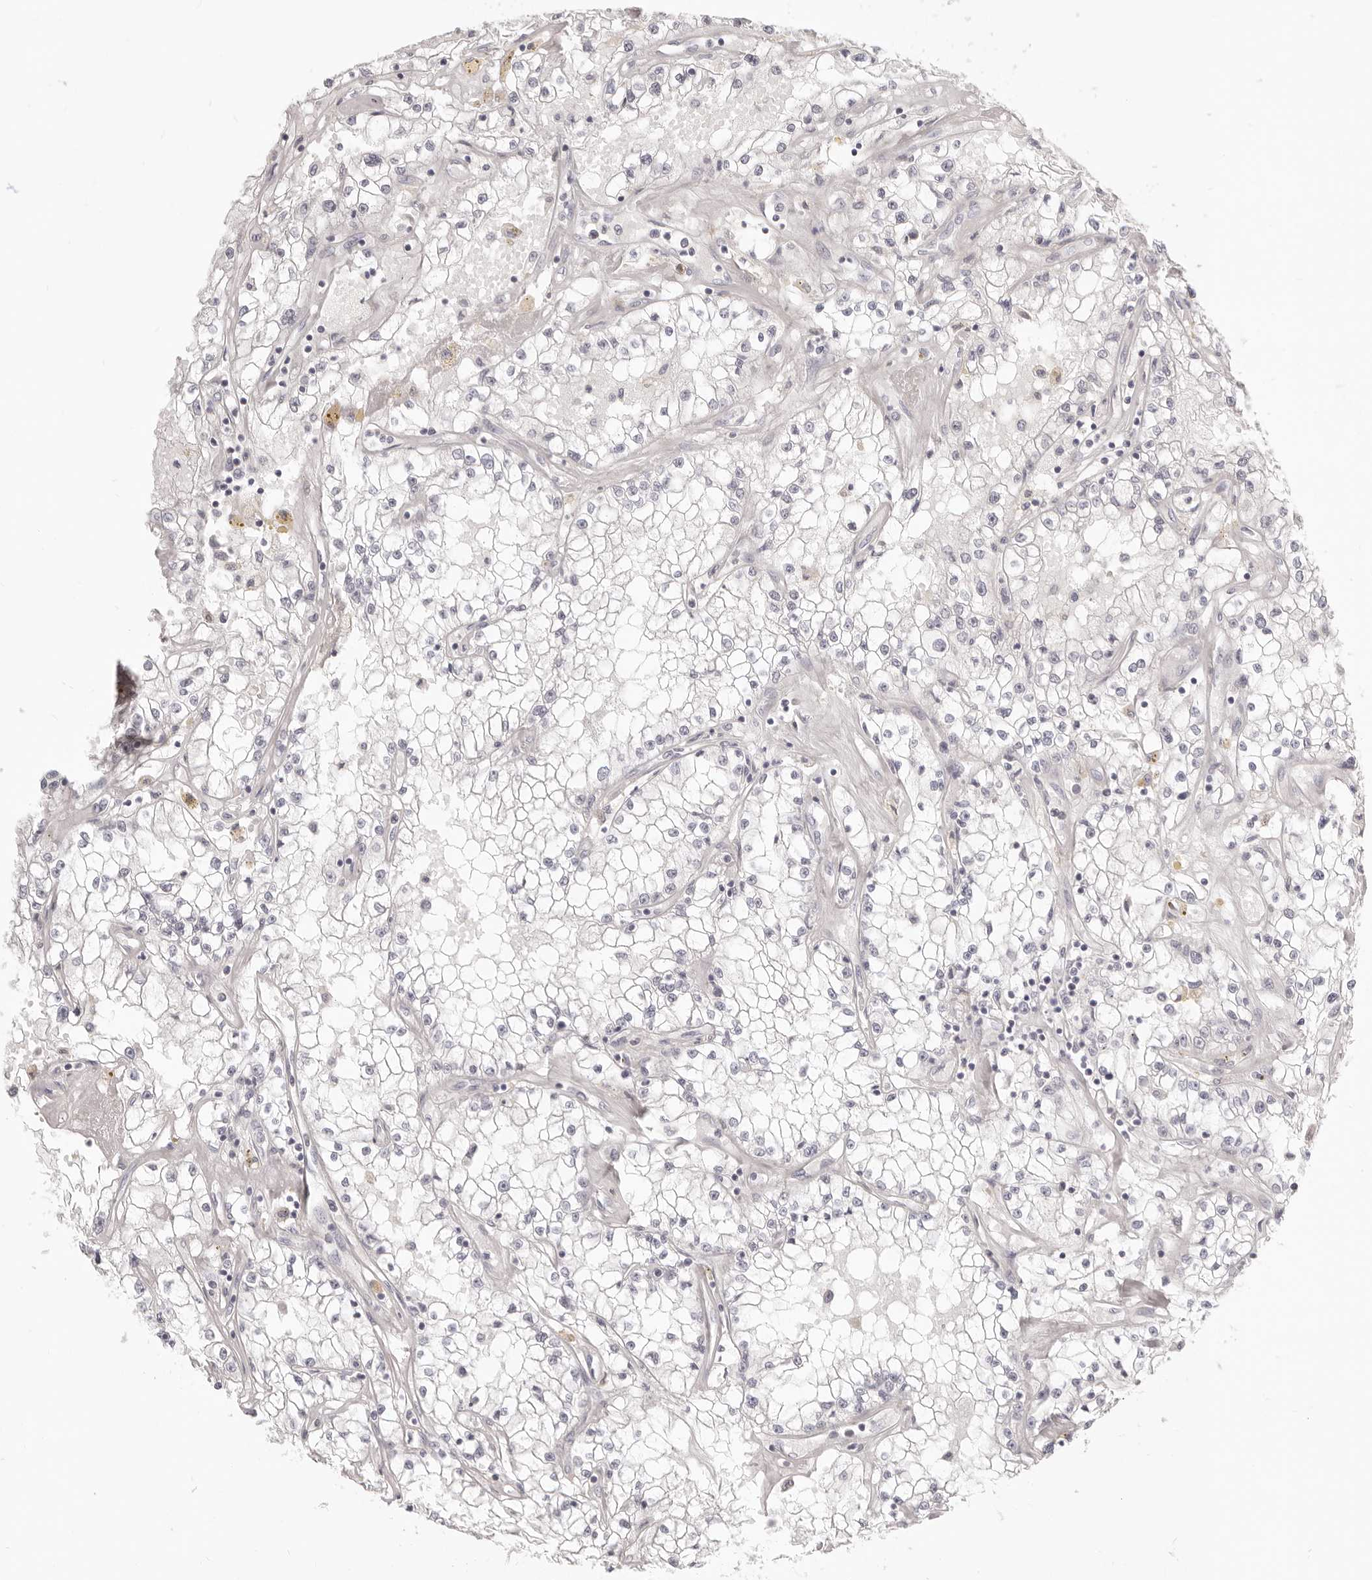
{"staining": {"intensity": "negative", "quantity": "none", "location": "none"}, "tissue": "renal cancer", "cell_type": "Tumor cells", "image_type": "cancer", "snomed": [{"axis": "morphology", "description": "Adenocarcinoma, NOS"}, {"axis": "topography", "description": "Kidney"}], "caption": "High magnification brightfield microscopy of adenocarcinoma (renal) stained with DAB (brown) and counterstained with hematoxylin (blue): tumor cells show no significant staining. (DAB immunohistochemistry (IHC) visualized using brightfield microscopy, high magnification).", "gene": "FABP1", "patient": {"sex": "male", "age": 56}}